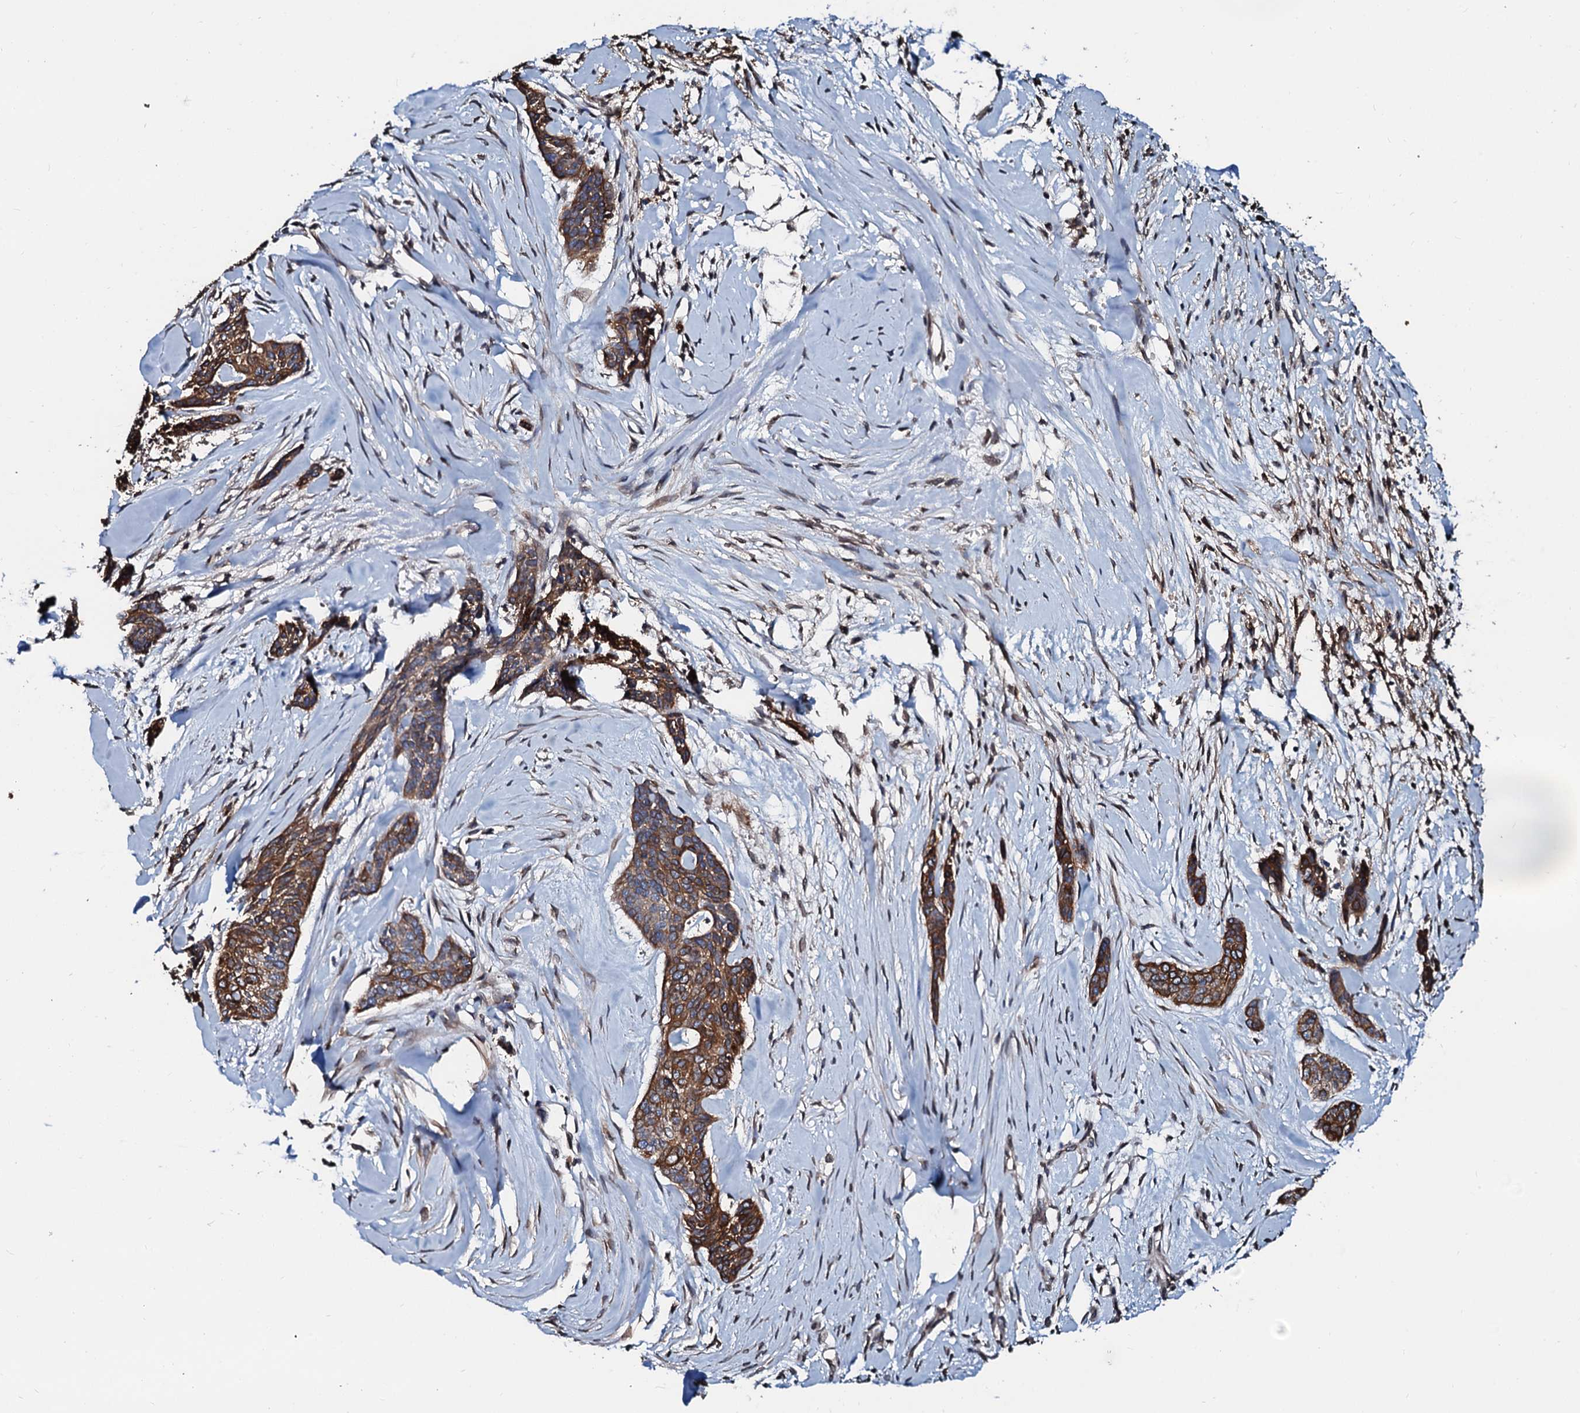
{"staining": {"intensity": "moderate", "quantity": ">75%", "location": "cytoplasmic/membranous"}, "tissue": "skin cancer", "cell_type": "Tumor cells", "image_type": "cancer", "snomed": [{"axis": "morphology", "description": "Basal cell carcinoma"}, {"axis": "topography", "description": "Skin"}], "caption": "A brown stain highlights moderate cytoplasmic/membranous expression of a protein in skin cancer (basal cell carcinoma) tumor cells.", "gene": "NRP2", "patient": {"sex": "female", "age": 64}}